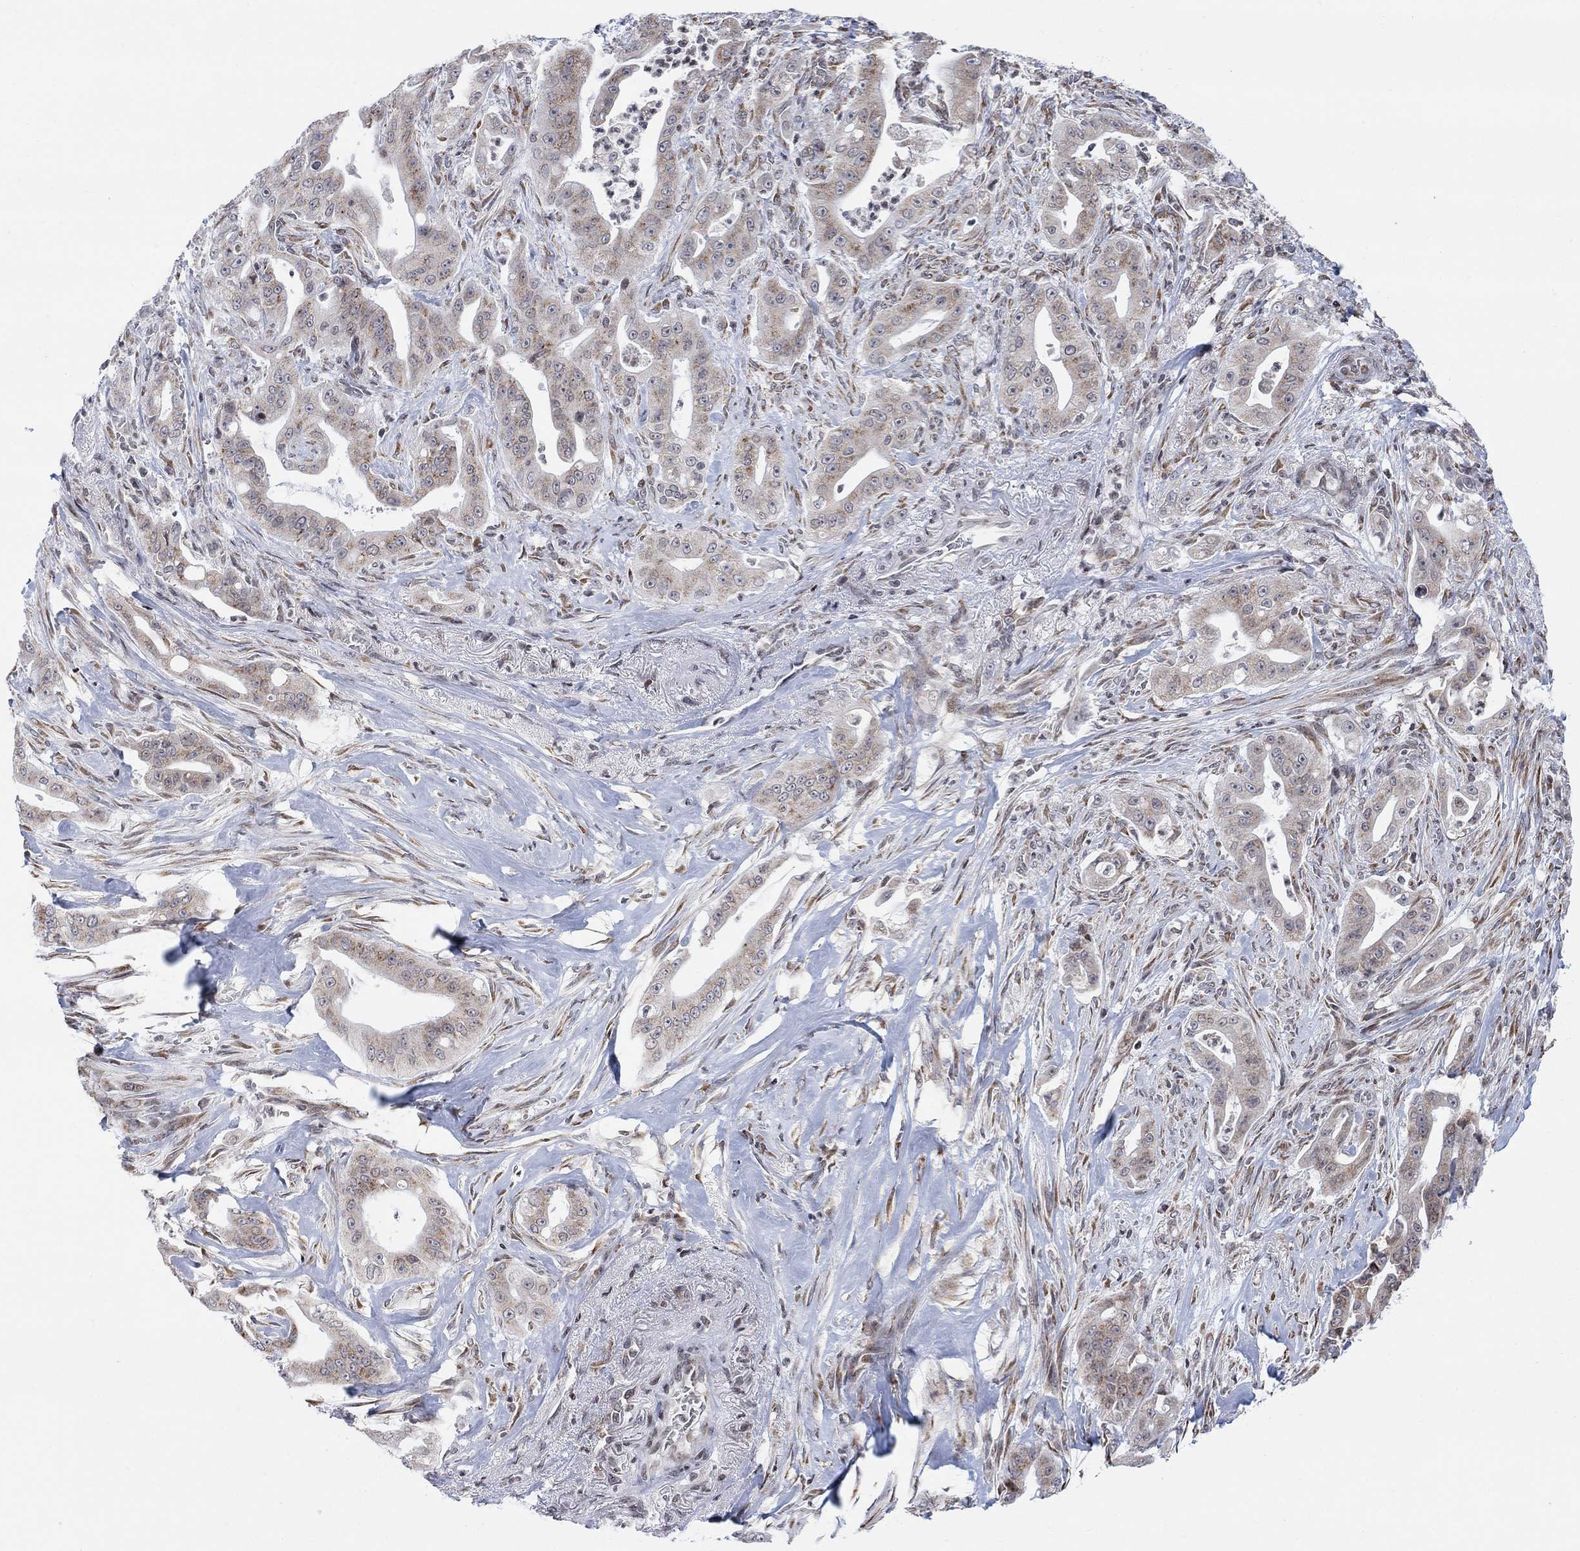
{"staining": {"intensity": "weak", "quantity": "25%-75%", "location": "cytoplasmic/membranous"}, "tissue": "pancreatic cancer", "cell_type": "Tumor cells", "image_type": "cancer", "snomed": [{"axis": "morphology", "description": "Normal tissue, NOS"}, {"axis": "morphology", "description": "Inflammation, NOS"}, {"axis": "morphology", "description": "Adenocarcinoma, NOS"}, {"axis": "topography", "description": "Pancreas"}], "caption": "This micrograph exhibits immunohistochemistry staining of pancreatic adenocarcinoma, with low weak cytoplasmic/membranous staining in about 25%-75% of tumor cells.", "gene": "ABHD14A", "patient": {"sex": "male", "age": 57}}